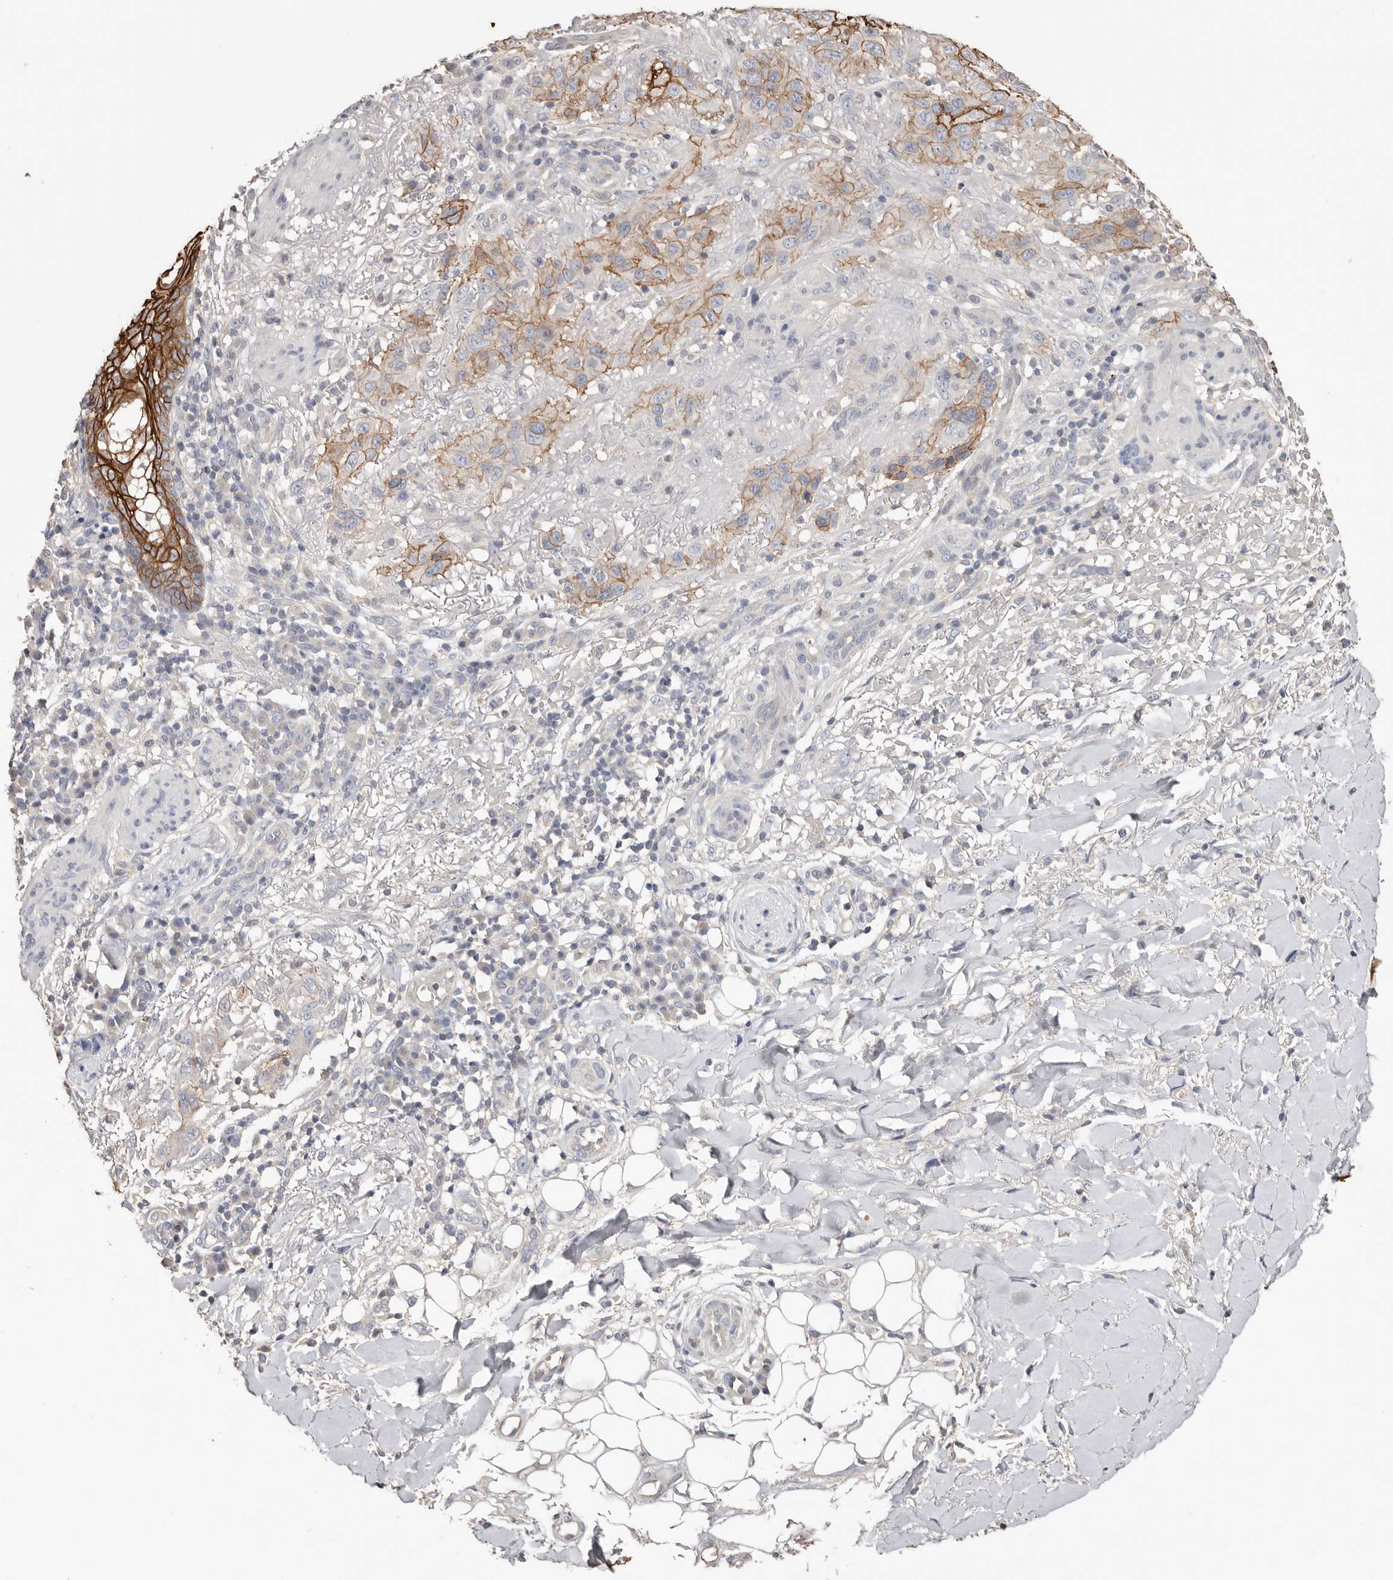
{"staining": {"intensity": "strong", "quantity": "25%-75%", "location": "cytoplasmic/membranous"}, "tissue": "skin cancer", "cell_type": "Tumor cells", "image_type": "cancer", "snomed": [{"axis": "morphology", "description": "Normal tissue, NOS"}, {"axis": "morphology", "description": "Squamous cell carcinoma, NOS"}, {"axis": "topography", "description": "Skin"}], "caption": "Immunohistochemistry (IHC) (DAB) staining of human skin cancer reveals strong cytoplasmic/membranous protein staining in about 25%-75% of tumor cells.", "gene": "S100A14", "patient": {"sex": "female", "age": 96}}